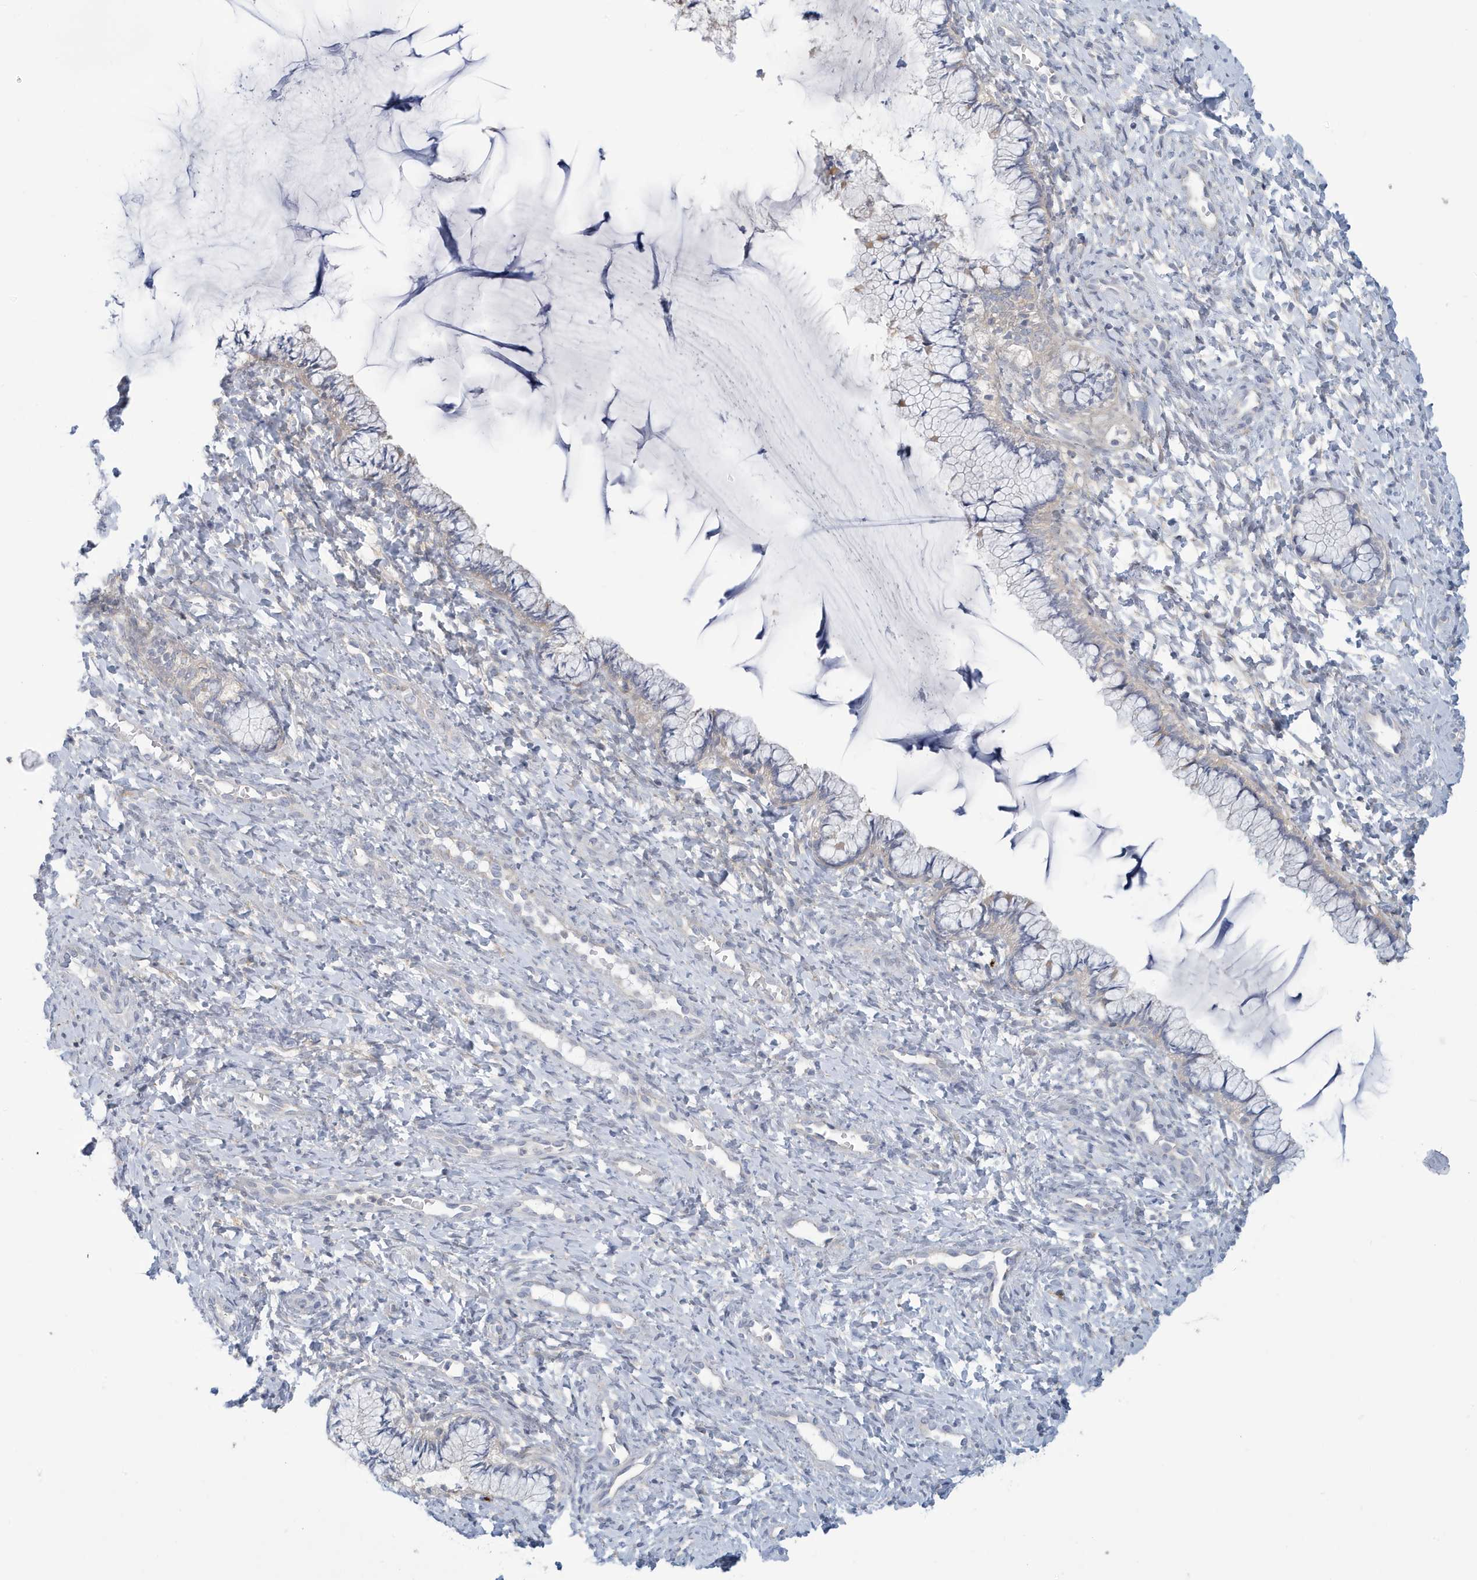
{"staining": {"intensity": "negative", "quantity": "none", "location": "none"}, "tissue": "cervix", "cell_type": "Glandular cells", "image_type": "normal", "snomed": [{"axis": "morphology", "description": "Normal tissue, NOS"}, {"axis": "morphology", "description": "Adenocarcinoma, NOS"}, {"axis": "topography", "description": "Cervix"}], "caption": "IHC image of unremarkable cervix: human cervix stained with DAB demonstrates no significant protein staining in glandular cells. (DAB immunohistochemistry visualized using brightfield microscopy, high magnification).", "gene": "VTA1", "patient": {"sex": "female", "age": 29}}